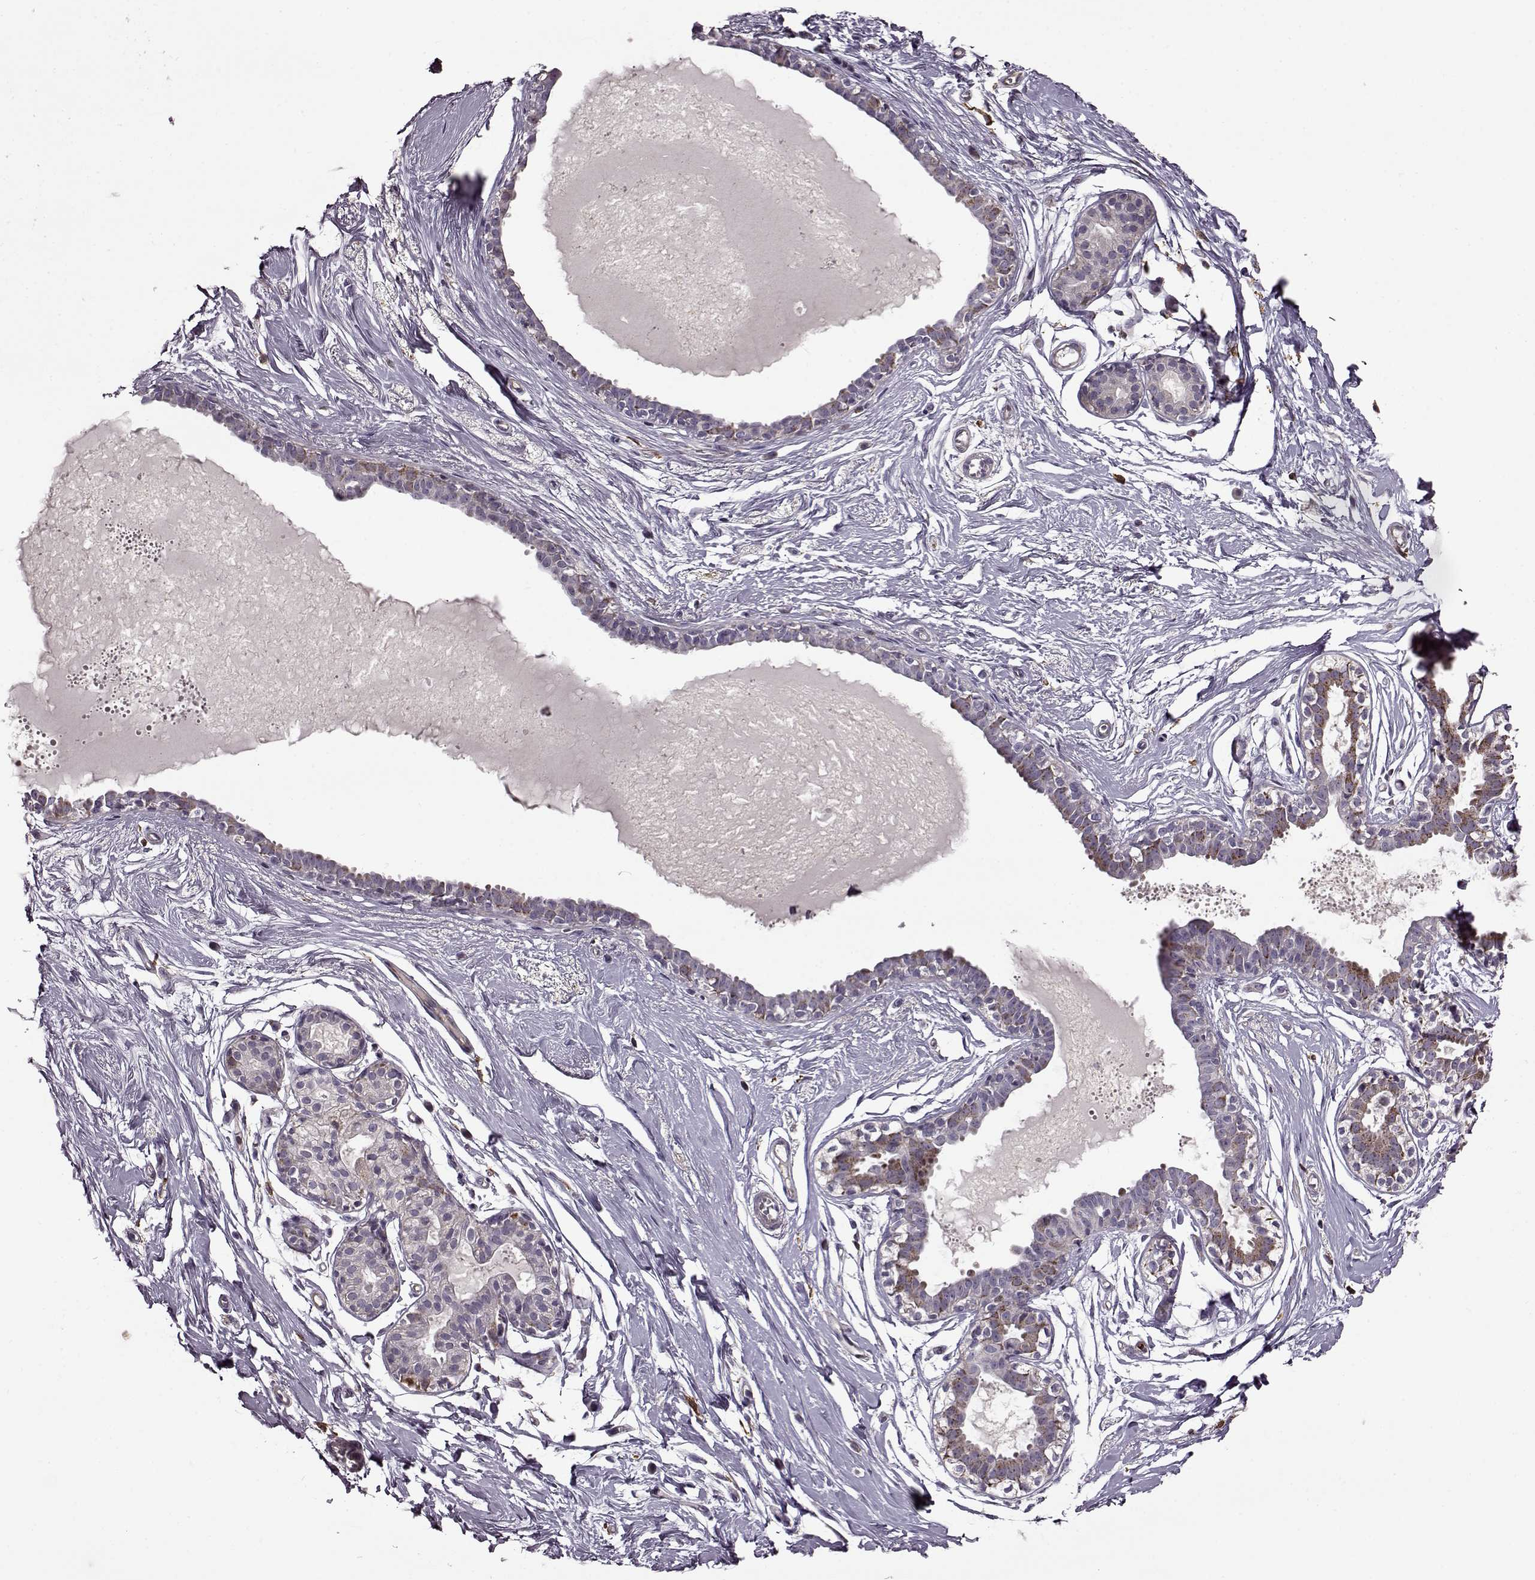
{"staining": {"intensity": "moderate", "quantity": ">75%", "location": "cytoplasmic/membranous"}, "tissue": "breast", "cell_type": "Adipocytes", "image_type": "normal", "snomed": [{"axis": "morphology", "description": "Normal tissue, NOS"}, {"axis": "topography", "description": "Breast"}], "caption": "Breast was stained to show a protein in brown. There is medium levels of moderate cytoplasmic/membranous staining in about >75% of adipocytes.", "gene": "MTSS1", "patient": {"sex": "female", "age": 49}}